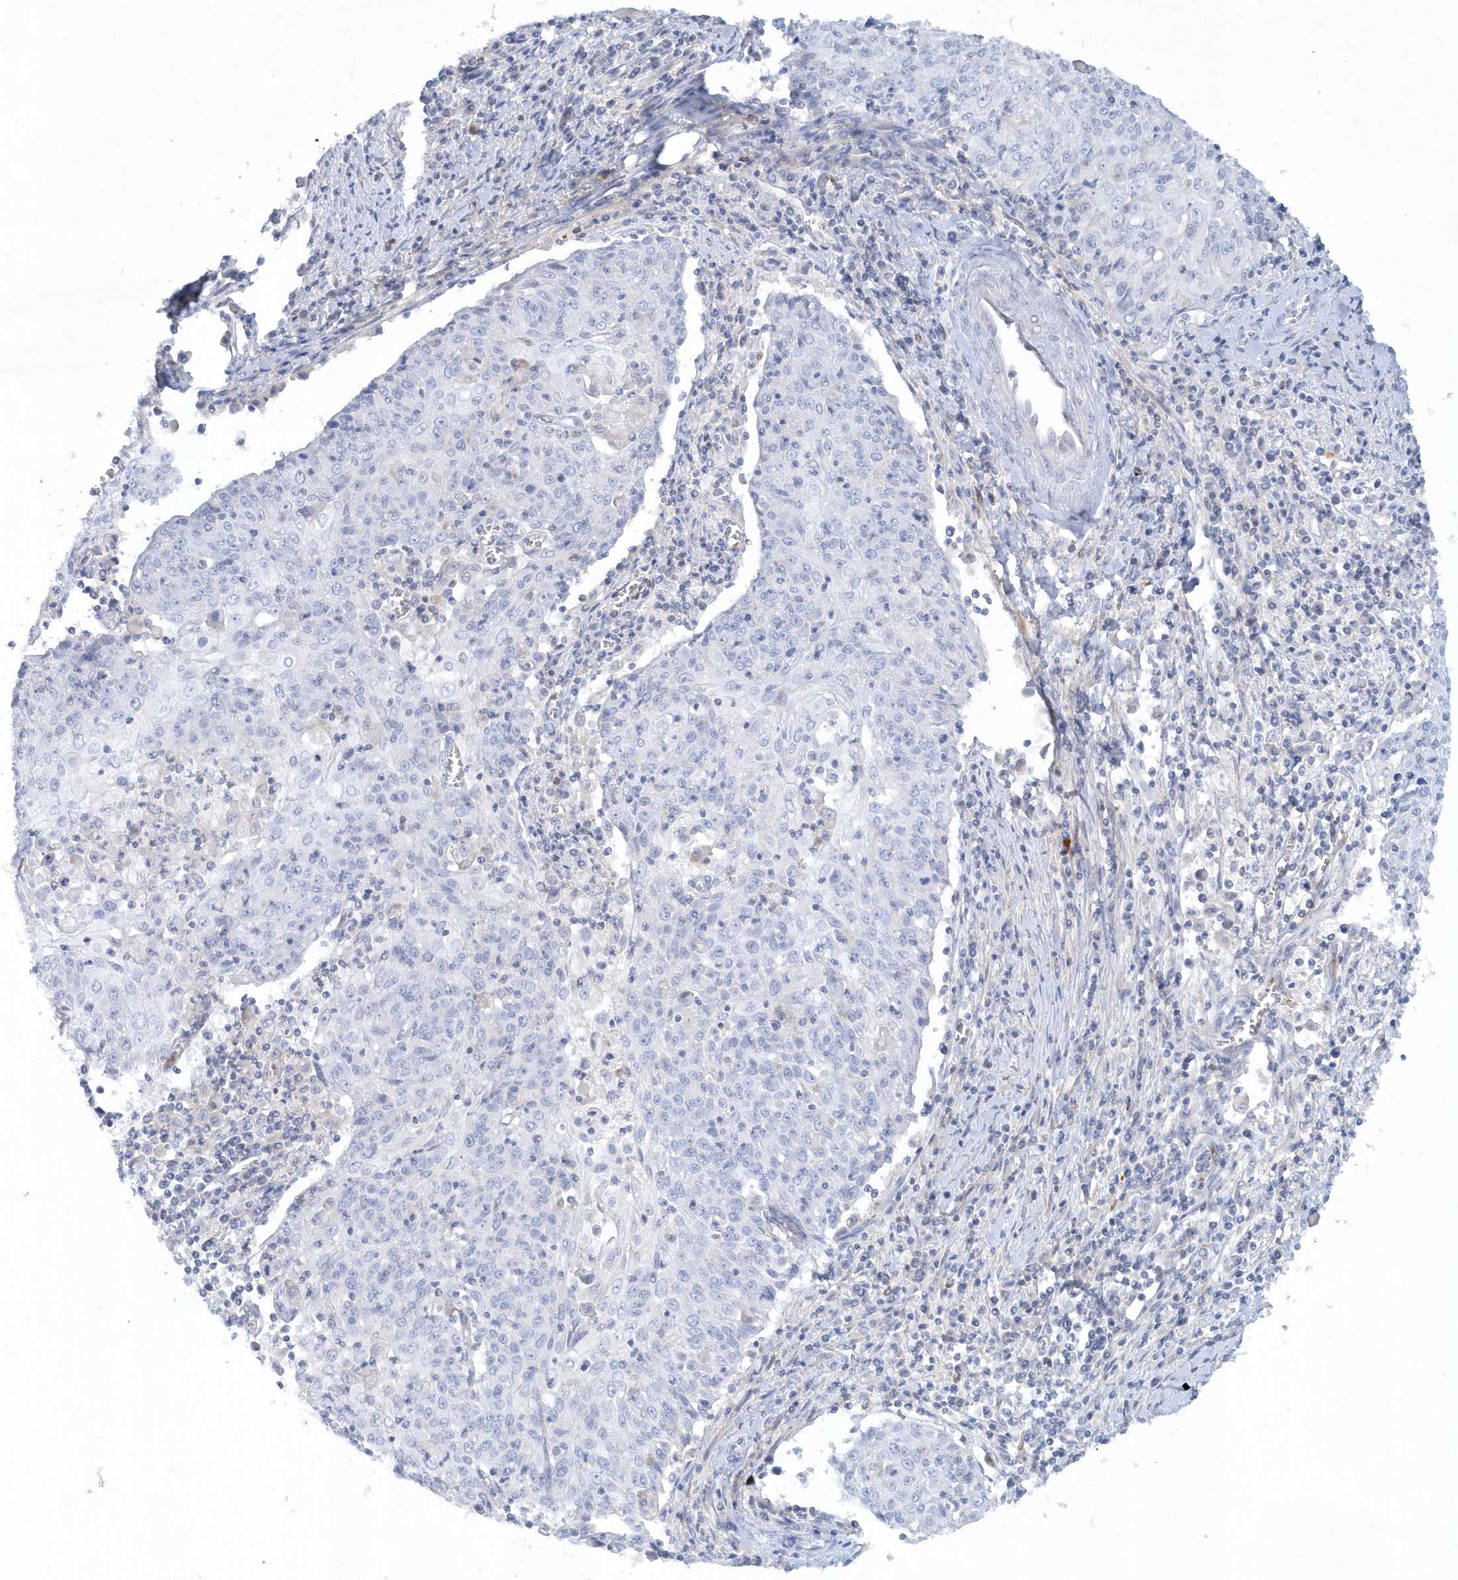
{"staining": {"intensity": "negative", "quantity": "none", "location": "none"}, "tissue": "cervical cancer", "cell_type": "Tumor cells", "image_type": "cancer", "snomed": [{"axis": "morphology", "description": "Squamous cell carcinoma, NOS"}, {"axis": "topography", "description": "Cervix"}], "caption": "The histopathology image demonstrates no staining of tumor cells in squamous cell carcinoma (cervical). The staining was performed using DAB (3,3'-diaminobenzidine) to visualize the protein expression in brown, while the nuclei were stained in blue with hematoxylin (Magnification: 20x).", "gene": "DNAH1", "patient": {"sex": "female", "age": 48}}